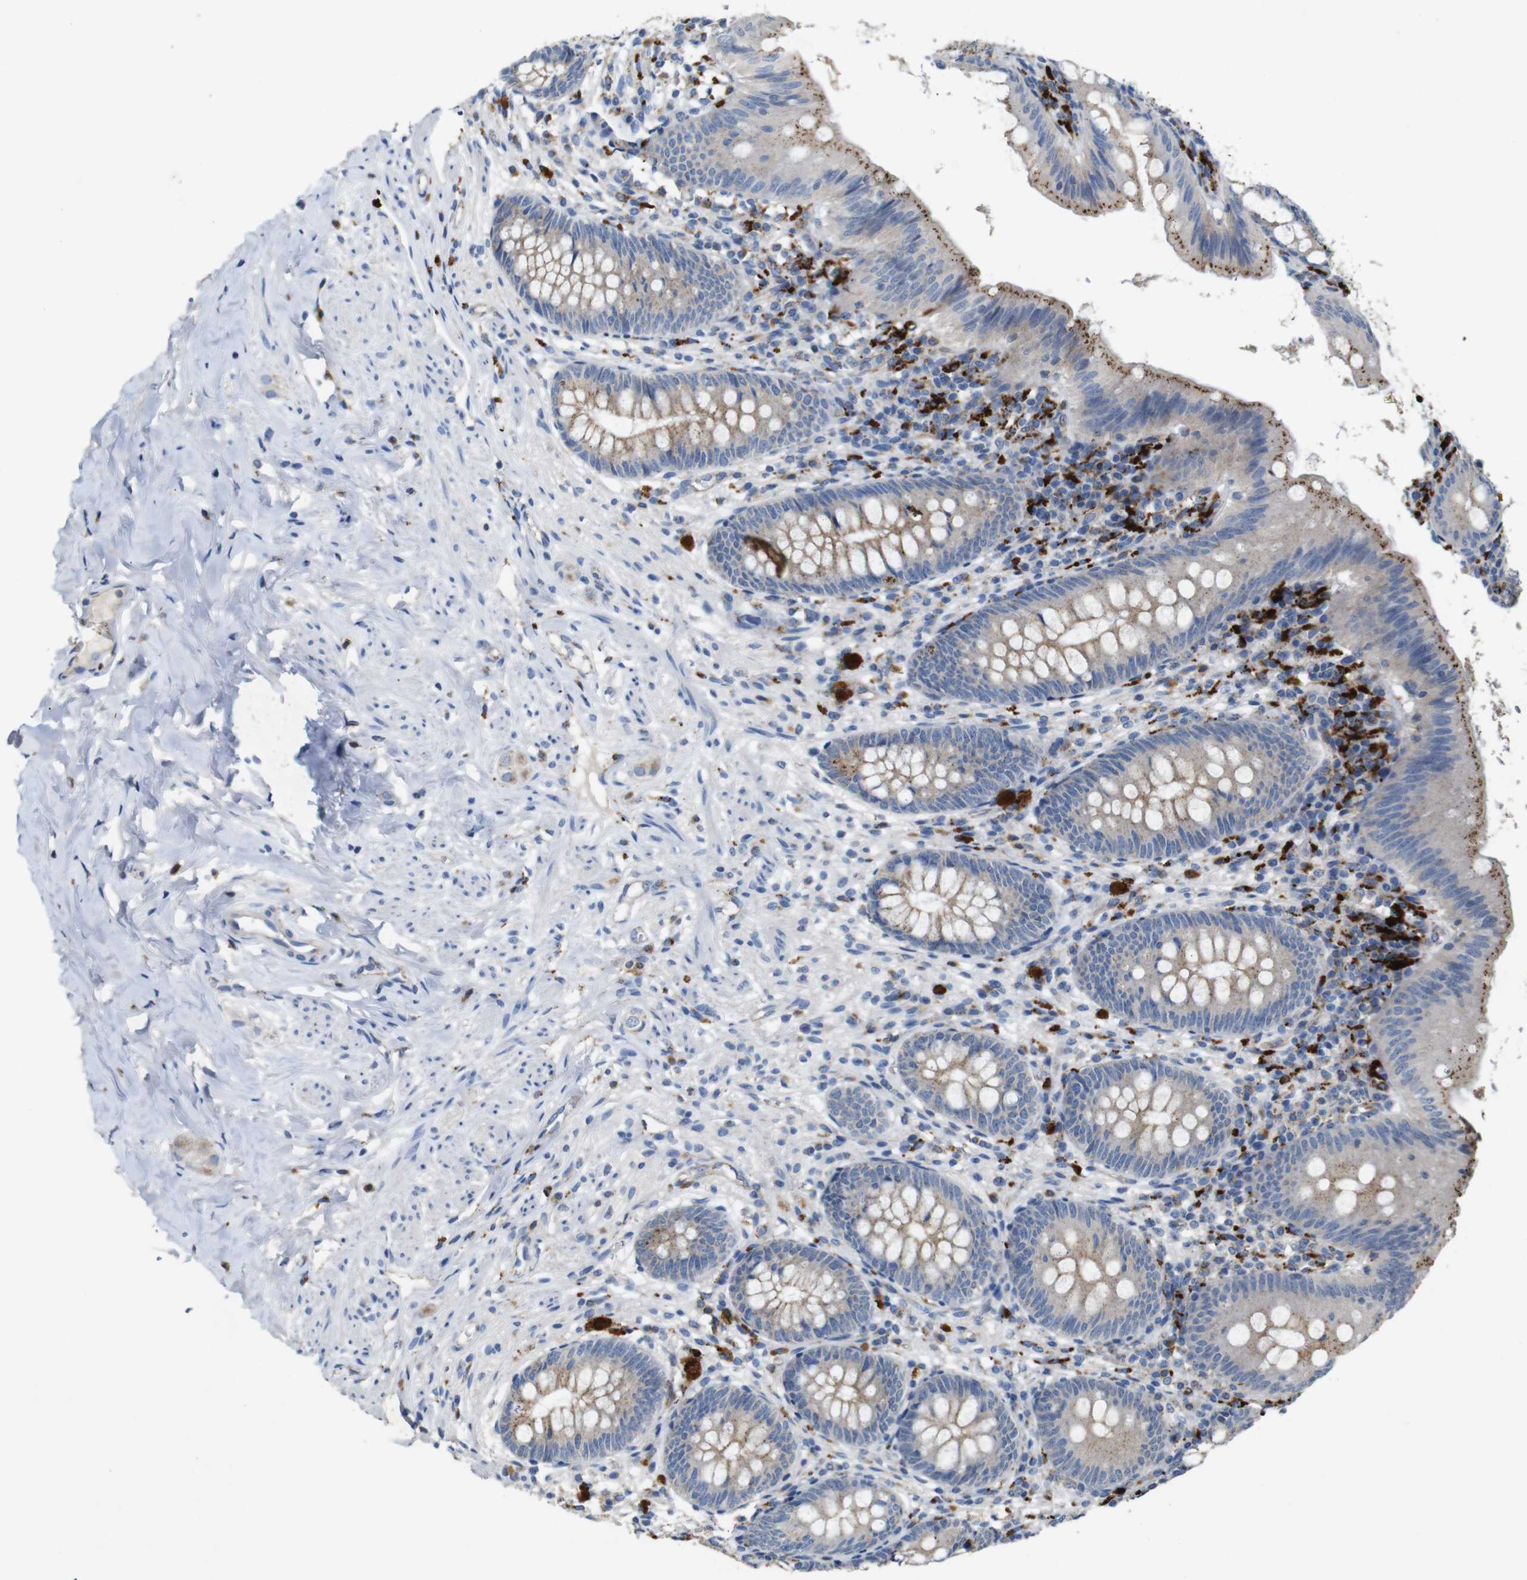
{"staining": {"intensity": "moderate", "quantity": "25%-75%", "location": "cytoplasmic/membranous"}, "tissue": "appendix", "cell_type": "Glandular cells", "image_type": "normal", "snomed": [{"axis": "morphology", "description": "Normal tissue, NOS"}, {"axis": "topography", "description": "Appendix"}], "caption": "A medium amount of moderate cytoplasmic/membranous expression is appreciated in about 25%-75% of glandular cells in normal appendix. (DAB IHC, brown staining for protein, blue staining for nuclei).", "gene": "NHLRC3", "patient": {"sex": "male", "age": 56}}